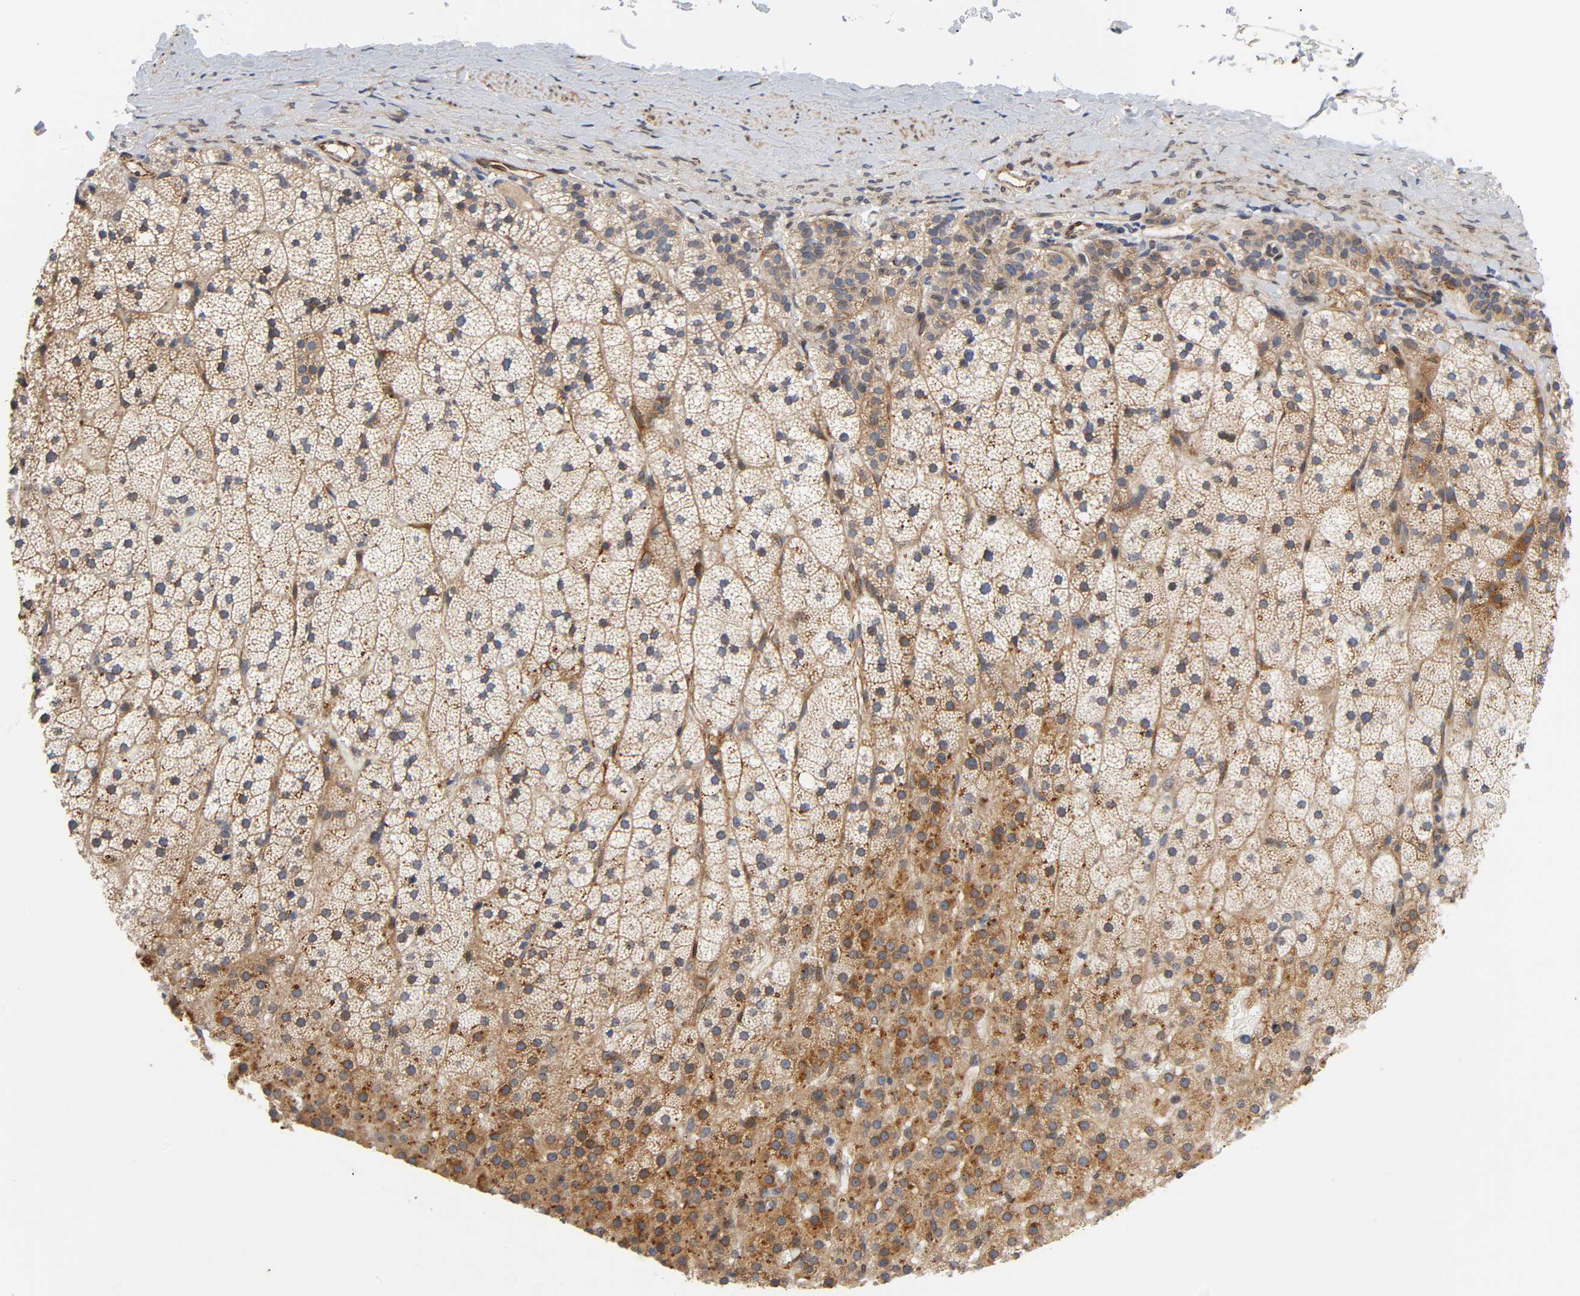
{"staining": {"intensity": "moderate", "quantity": ">75%", "location": "cytoplasmic/membranous"}, "tissue": "adrenal gland", "cell_type": "Glandular cells", "image_type": "normal", "snomed": [{"axis": "morphology", "description": "Normal tissue, NOS"}, {"axis": "topography", "description": "Adrenal gland"}], "caption": "Immunohistochemistry (IHC) micrograph of benign adrenal gland: human adrenal gland stained using IHC shows medium levels of moderate protein expression localized specifically in the cytoplasmic/membranous of glandular cells, appearing as a cytoplasmic/membranous brown color.", "gene": "ASB6", "patient": {"sex": "male", "age": 35}}